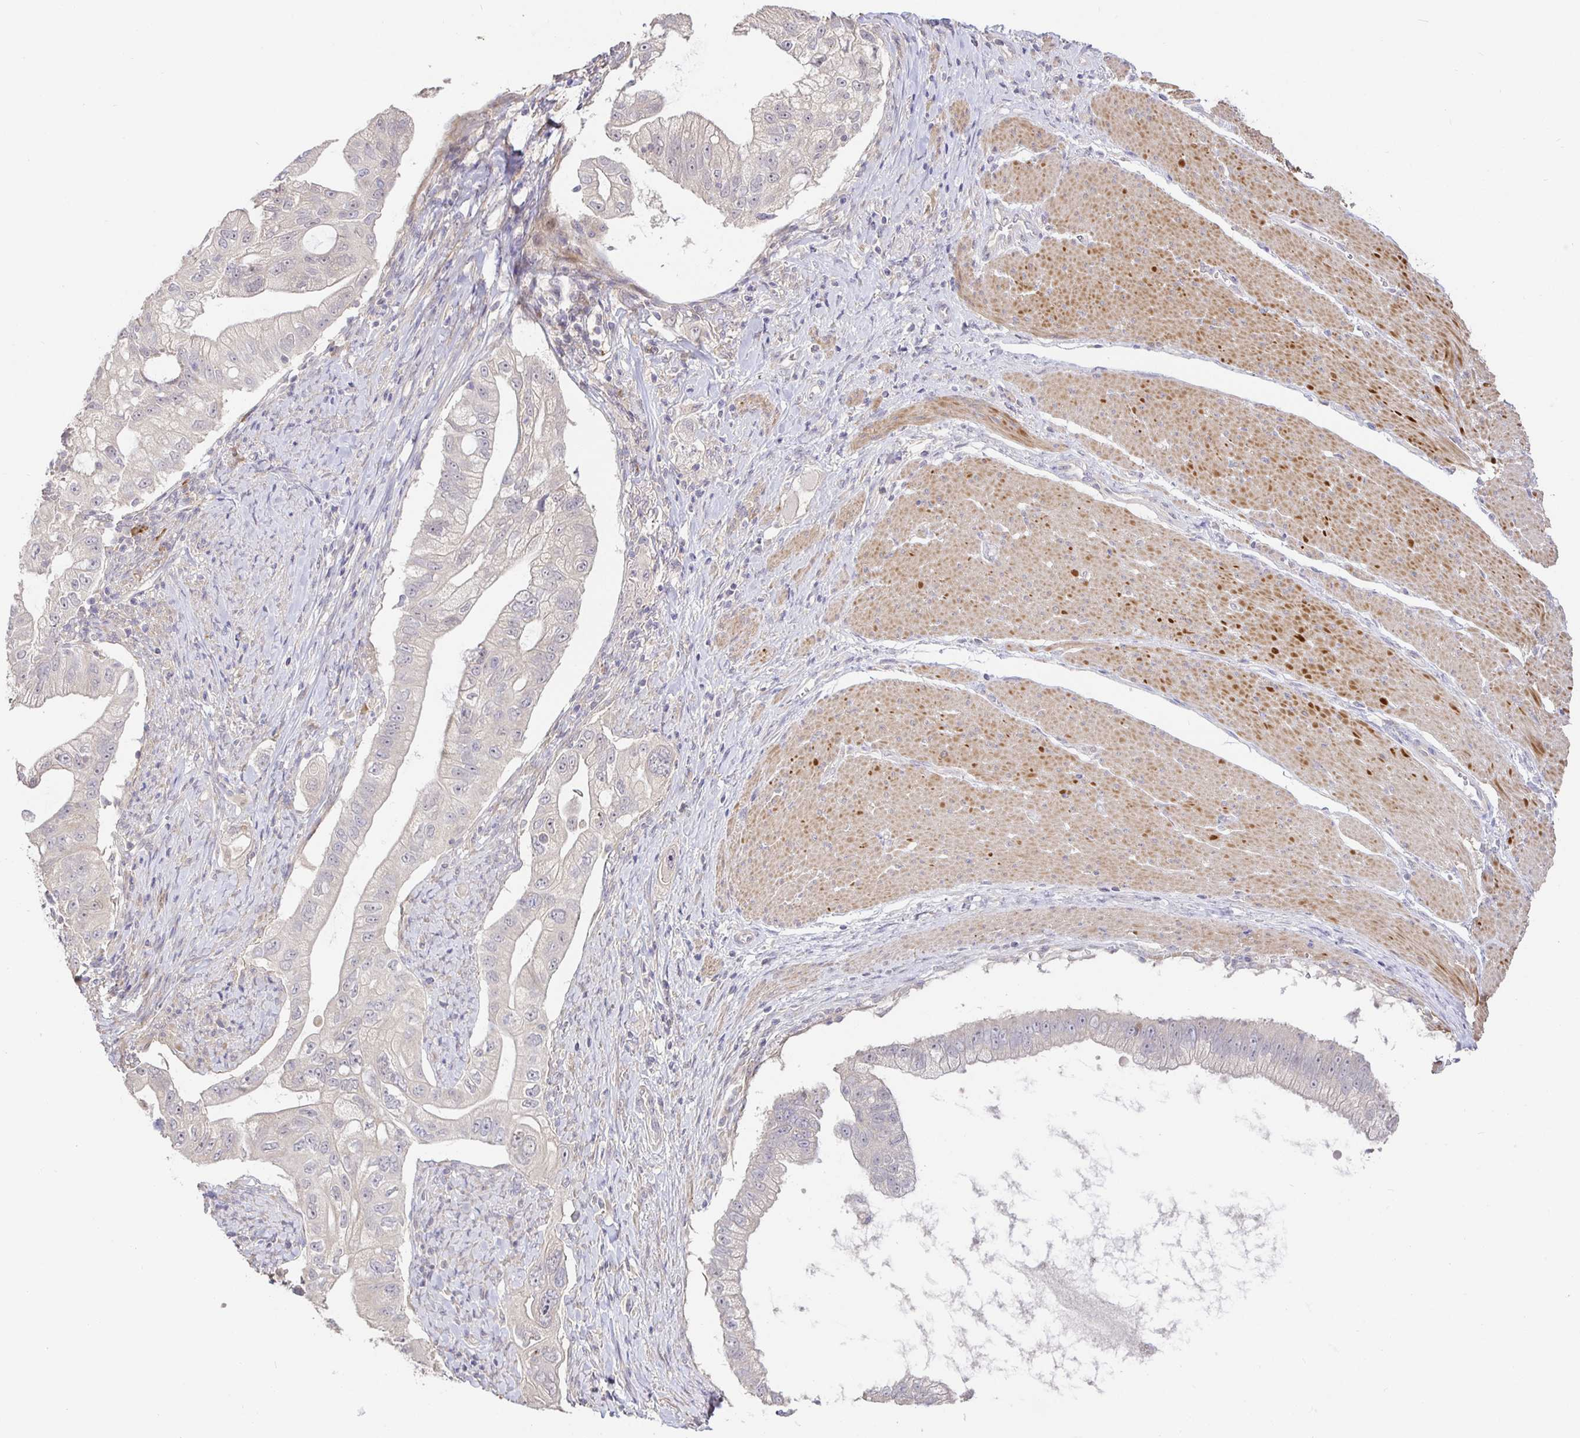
{"staining": {"intensity": "negative", "quantity": "none", "location": "none"}, "tissue": "pancreatic cancer", "cell_type": "Tumor cells", "image_type": "cancer", "snomed": [{"axis": "morphology", "description": "Adenocarcinoma, NOS"}, {"axis": "topography", "description": "Pancreas"}], "caption": "Image shows no protein positivity in tumor cells of pancreatic cancer (adenocarcinoma) tissue. (Stains: DAB (3,3'-diaminobenzidine) IHC with hematoxylin counter stain, Microscopy: brightfield microscopy at high magnification).", "gene": "ZDHHC11", "patient": {"sex": "male", "age": 70}}